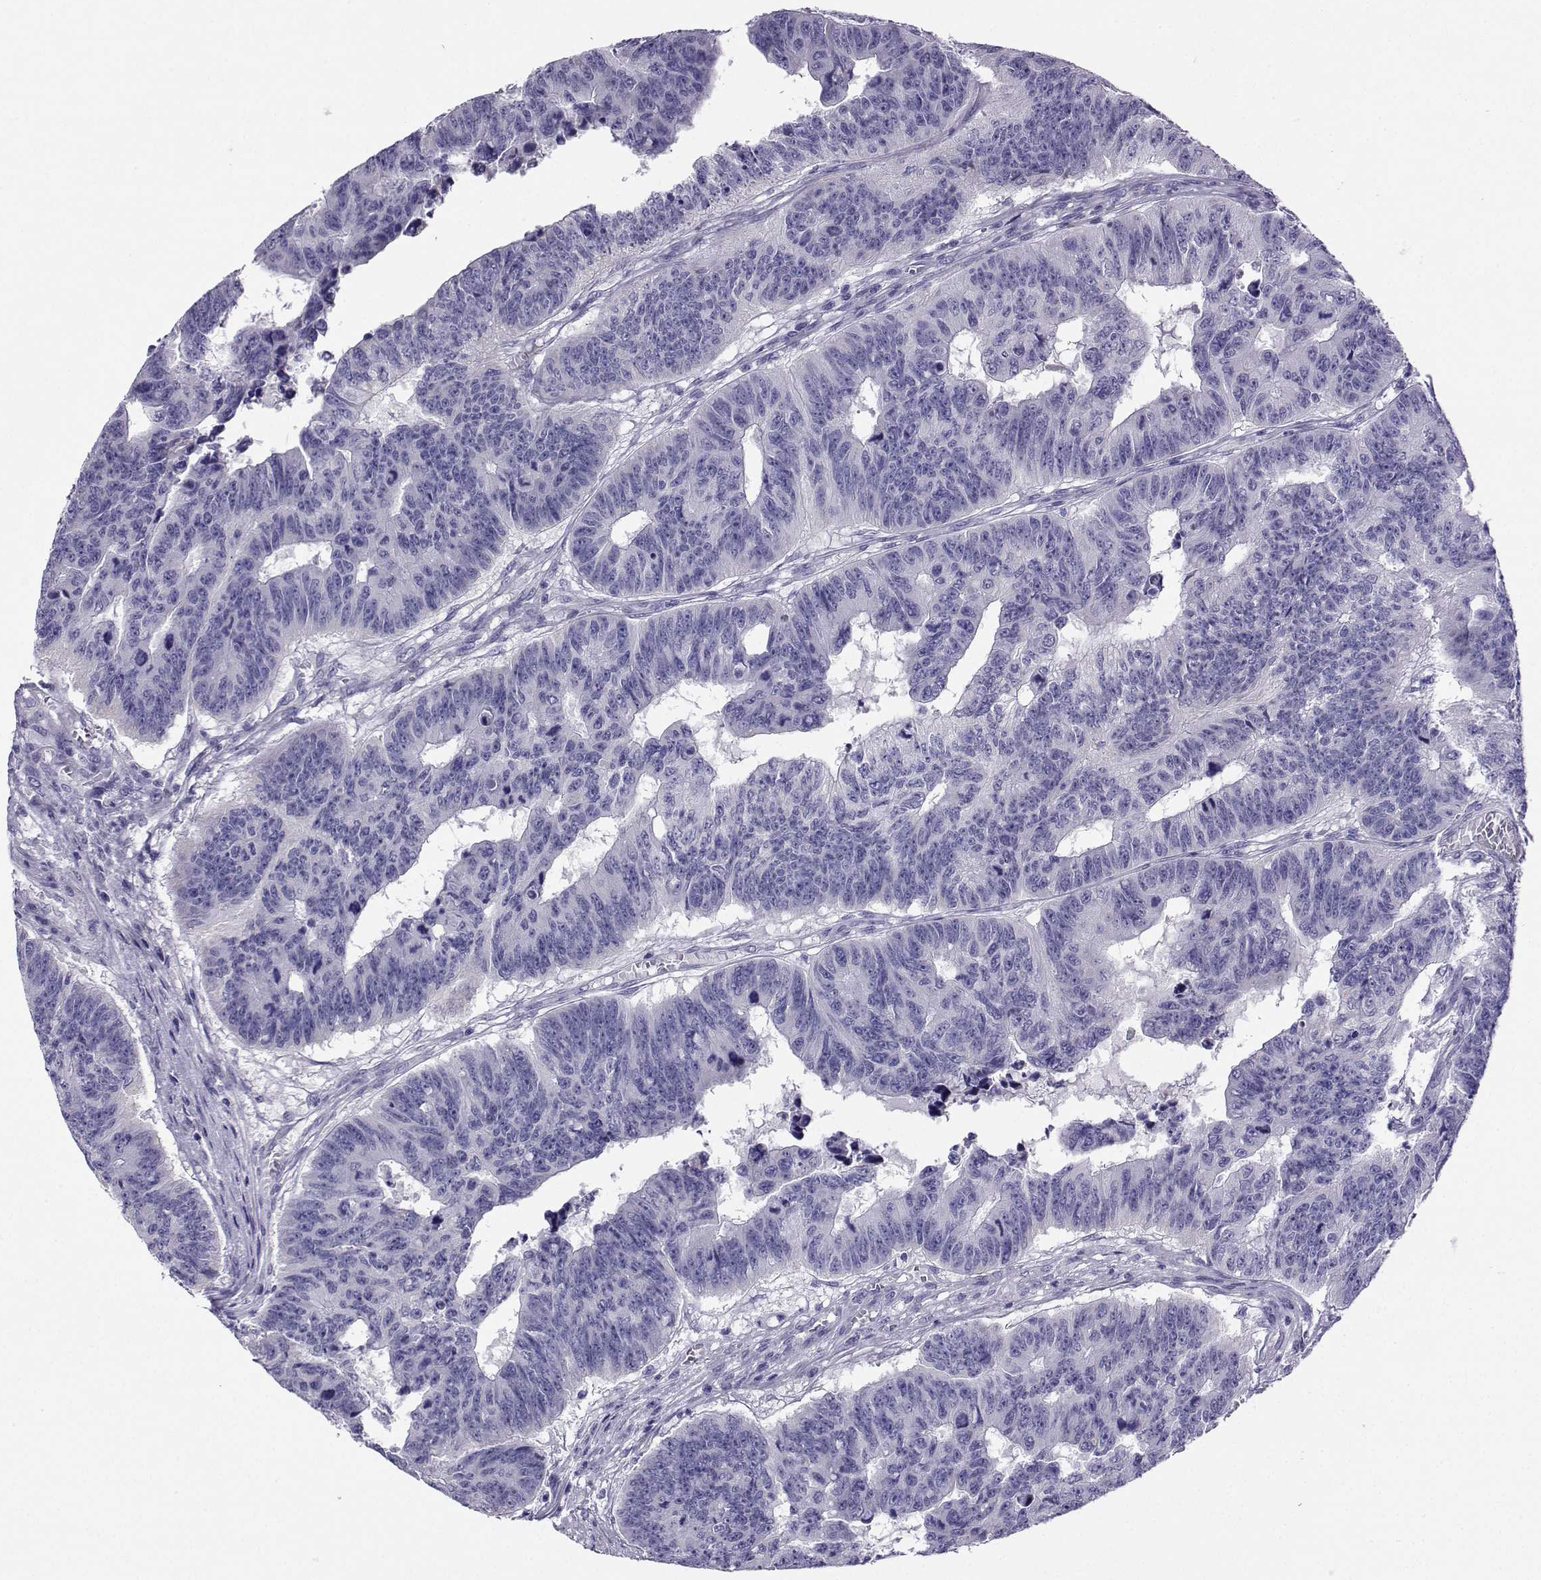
{"staining": {"intensity": "negative", "quantity": "none", "location": "none"}, "tissue": "colorectal cancer", "cell_type": "Tumor cells", "image_type": "cancer", "snomed": [{"axis": "morphology", "description": "Adenocarcinoma, NOS"}, {"axis": "topography", "description": "Appendix"}, {"axis": "topography", "description": "Colon"}, {"axis": "topography", "description": "Cecum"}, {"axis": "topography", "description": "Colon asc"}], "caption": "A photomicrograph of colorectal cancer (adenocarcinoma) stained for a protein demonstrates no brown staining in tumor cells. (DAB immunohistochemistry (IHC) with hematoxylin counter stain).", "gene": "FBXO24", "patient": {"sex": "female", "age": 85}}